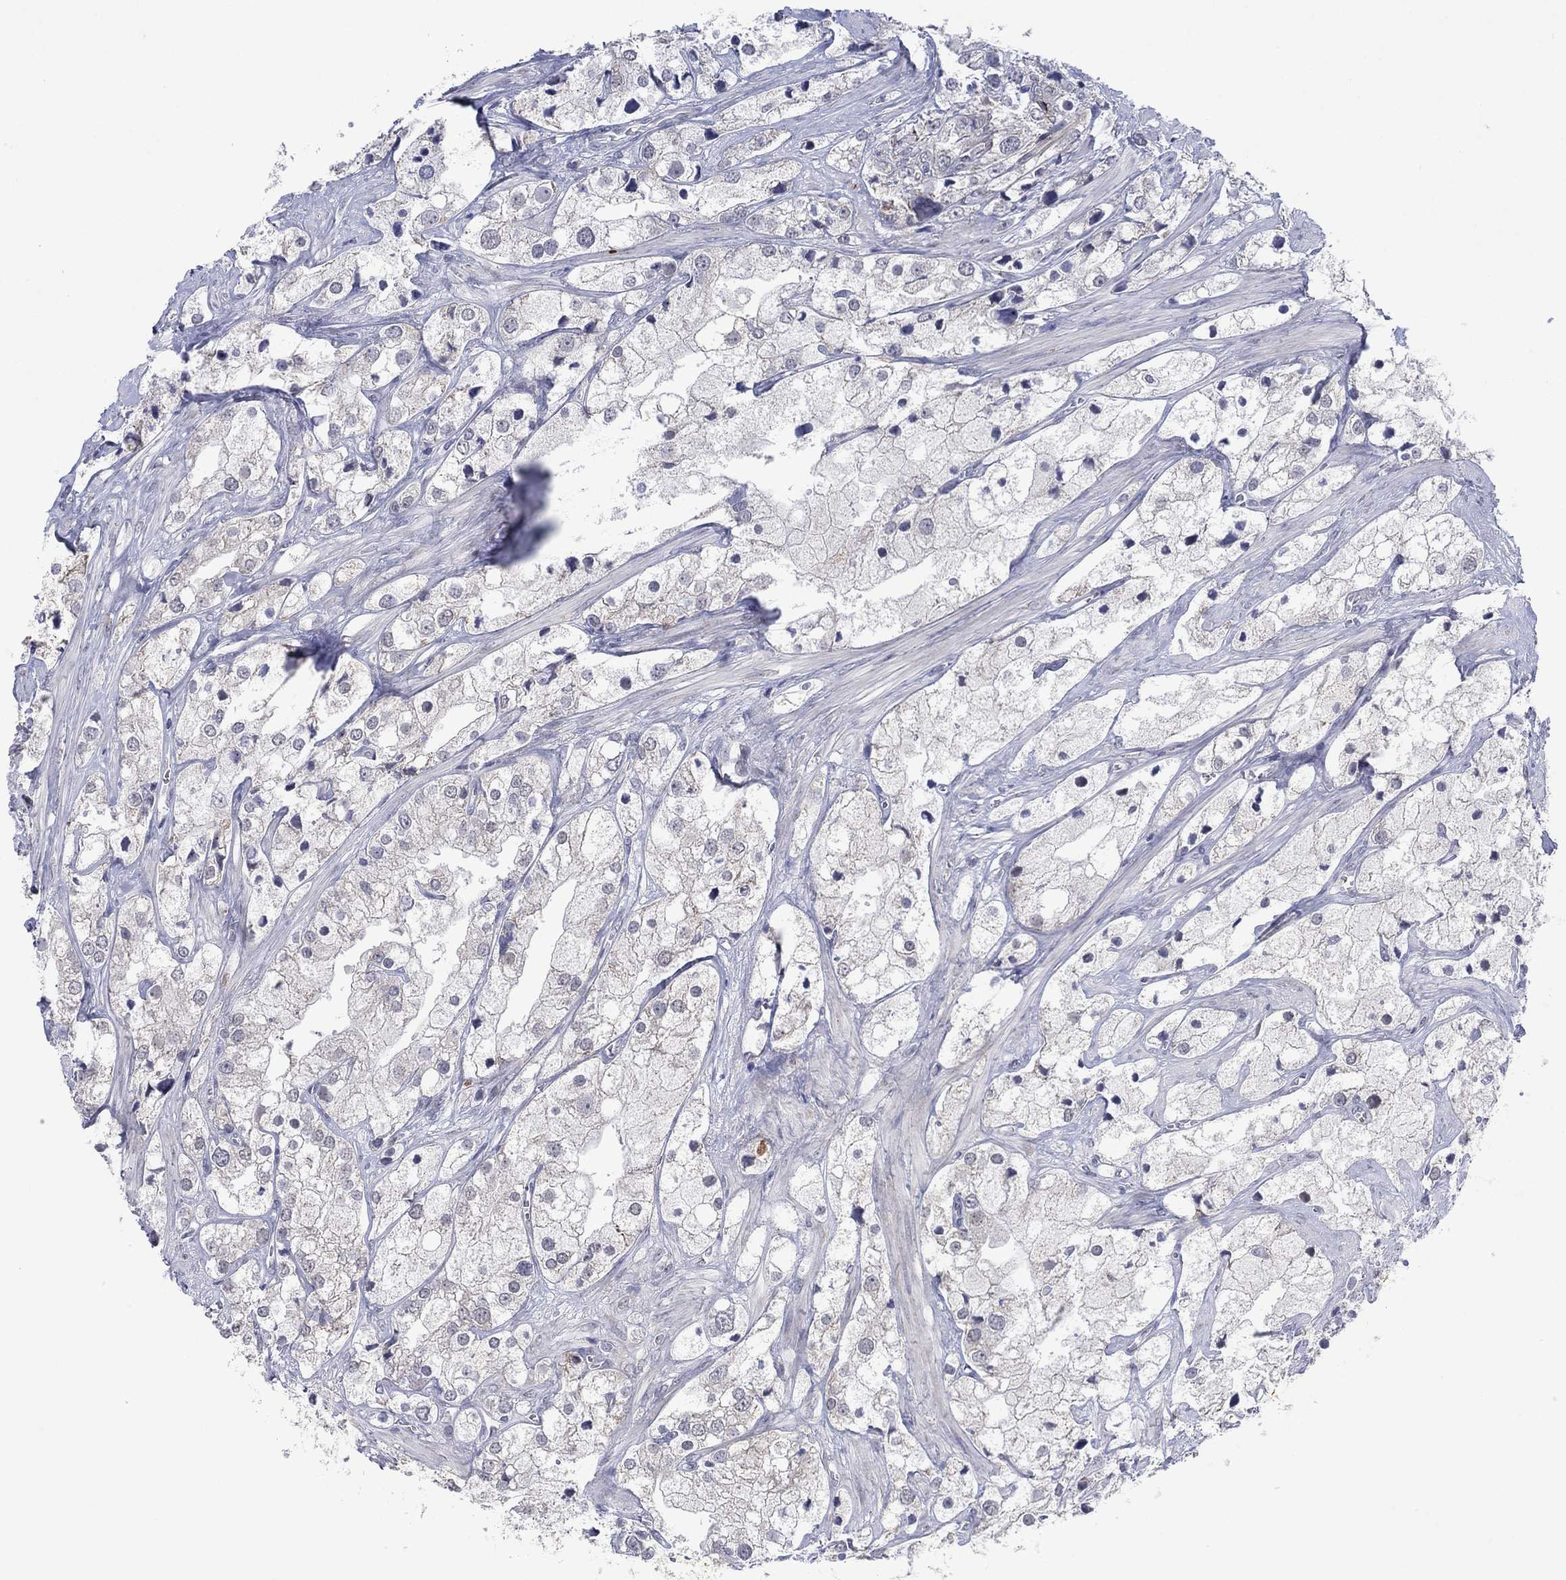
{"staining": {"intensity": "negative", "quantity": "none", "location": "none"}, "tissue": "prostate cancer", "cell_type": "Tumor cells", "image_type": "cancer", "snomed": [{"axis": "morphology", "description": "Adenocarcinoma, NOS"}, {"axis": "topography", "description": "Prostate and seminal vesicle, NOS"}, {"axis": "topography", "description": "Prostate"}], "caption": "Immunohistochemistry image of neoplastic tissue: prostate cancer (adenocarcinoma) stained with DAB demonstrates no significant protein positivity in tumor cells. Nuclei are stained in blue.", "gene": "SDC1", "patient": {"sex": "male", "age": 79}}